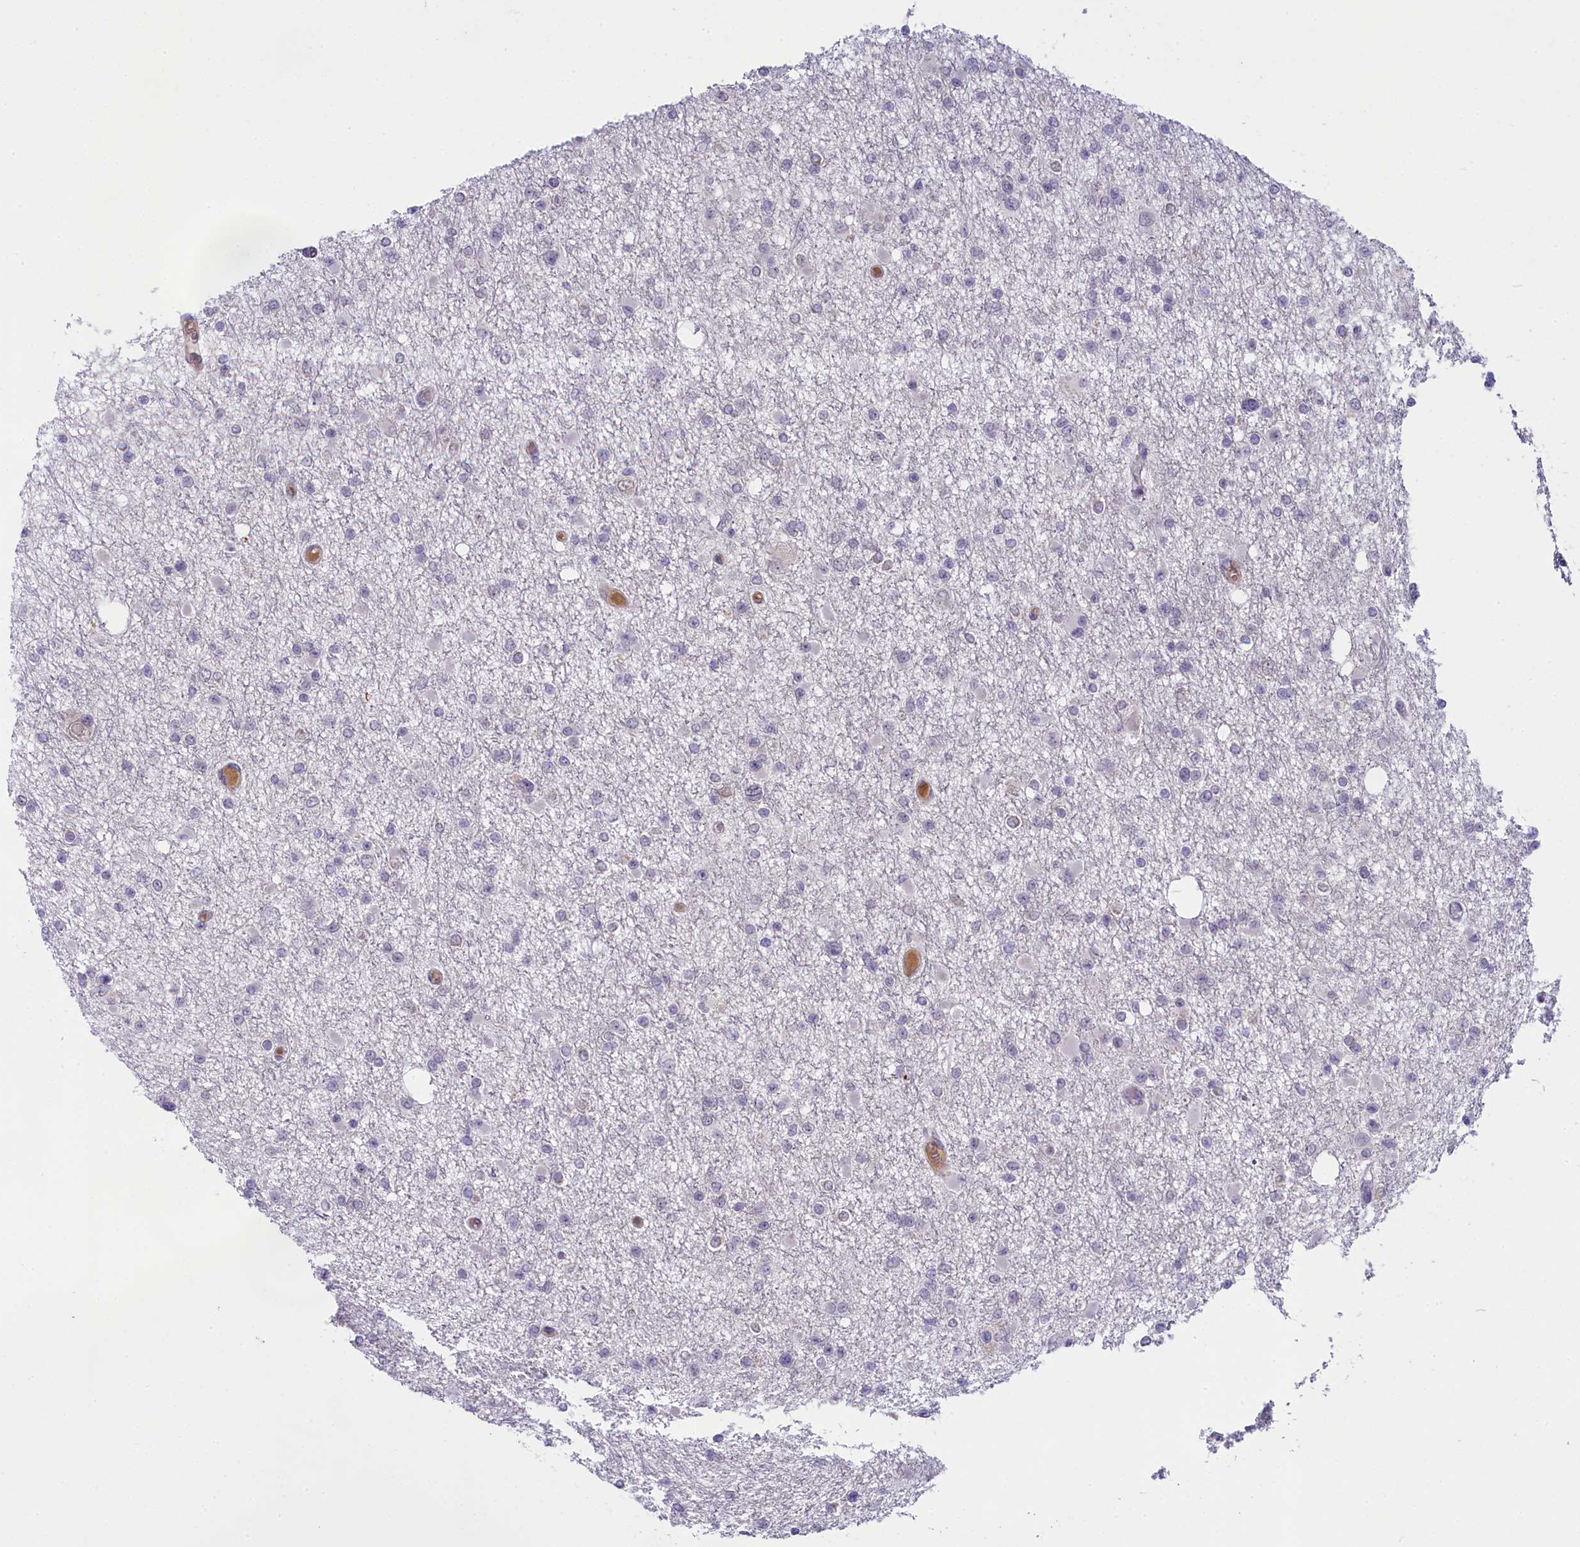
{"staining": {"intensity": "negative", "quantity": "none", "location": "none"}, "tissue": "glioma", "cell_type": "Tumor cells", "image_type": "cancer", "snomed": [{"axis": "morphology", "description": "Glioma, malignant, Low grade"}, {"axis": "topography", "description": "Brain"}], "caption": "This is an immunohistochemistry (IHC) image of malignant glioma (low-grade). There is no staining in tumor cells.", "gene": "CRAMP1", "patient": {"sex": "female", "age": 22}}